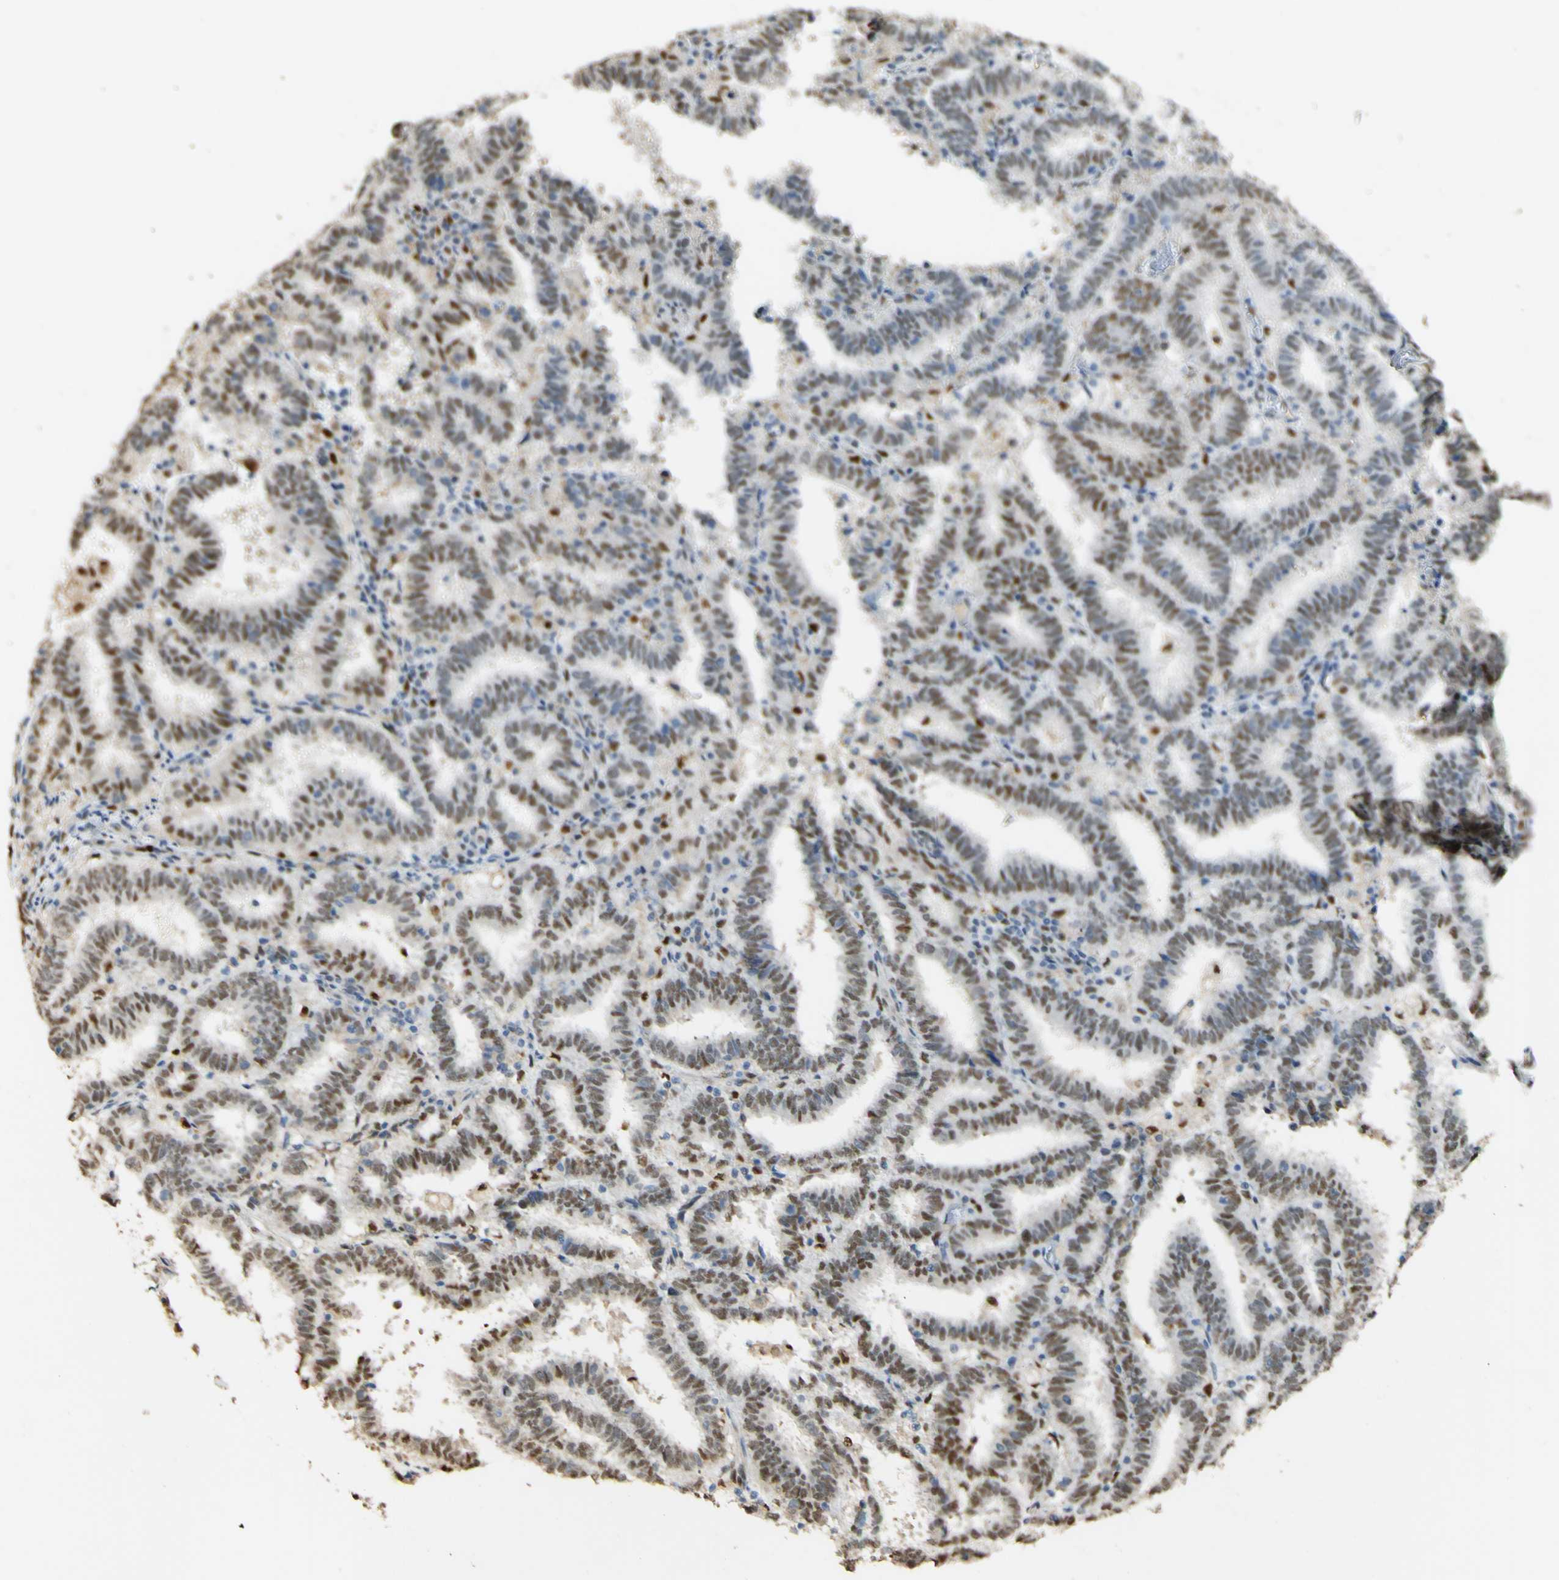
{"staining": {"intensity": "weak", "quantity": ">75%", "location": "nuclear"}, "tissue": "endometrial cancer", "cell_type": "Tumor cells", "image_type": "cancer", "snomed": [{"axis": "morphology", "description": "Adenocarcinoma, NOS"}, {"axis": "topography", "description": "Uterus"}], "caption": "An immunohistochemistry (IHC) photomicrograph of tumor tissue is shown. Protein staining in brown highlights weak nuclear positivity in endometrial cancer (adenocarcinoma) within tumor cells.", "gene": "MAP3K4", "patient": {"sex": "female", "age": 83}}